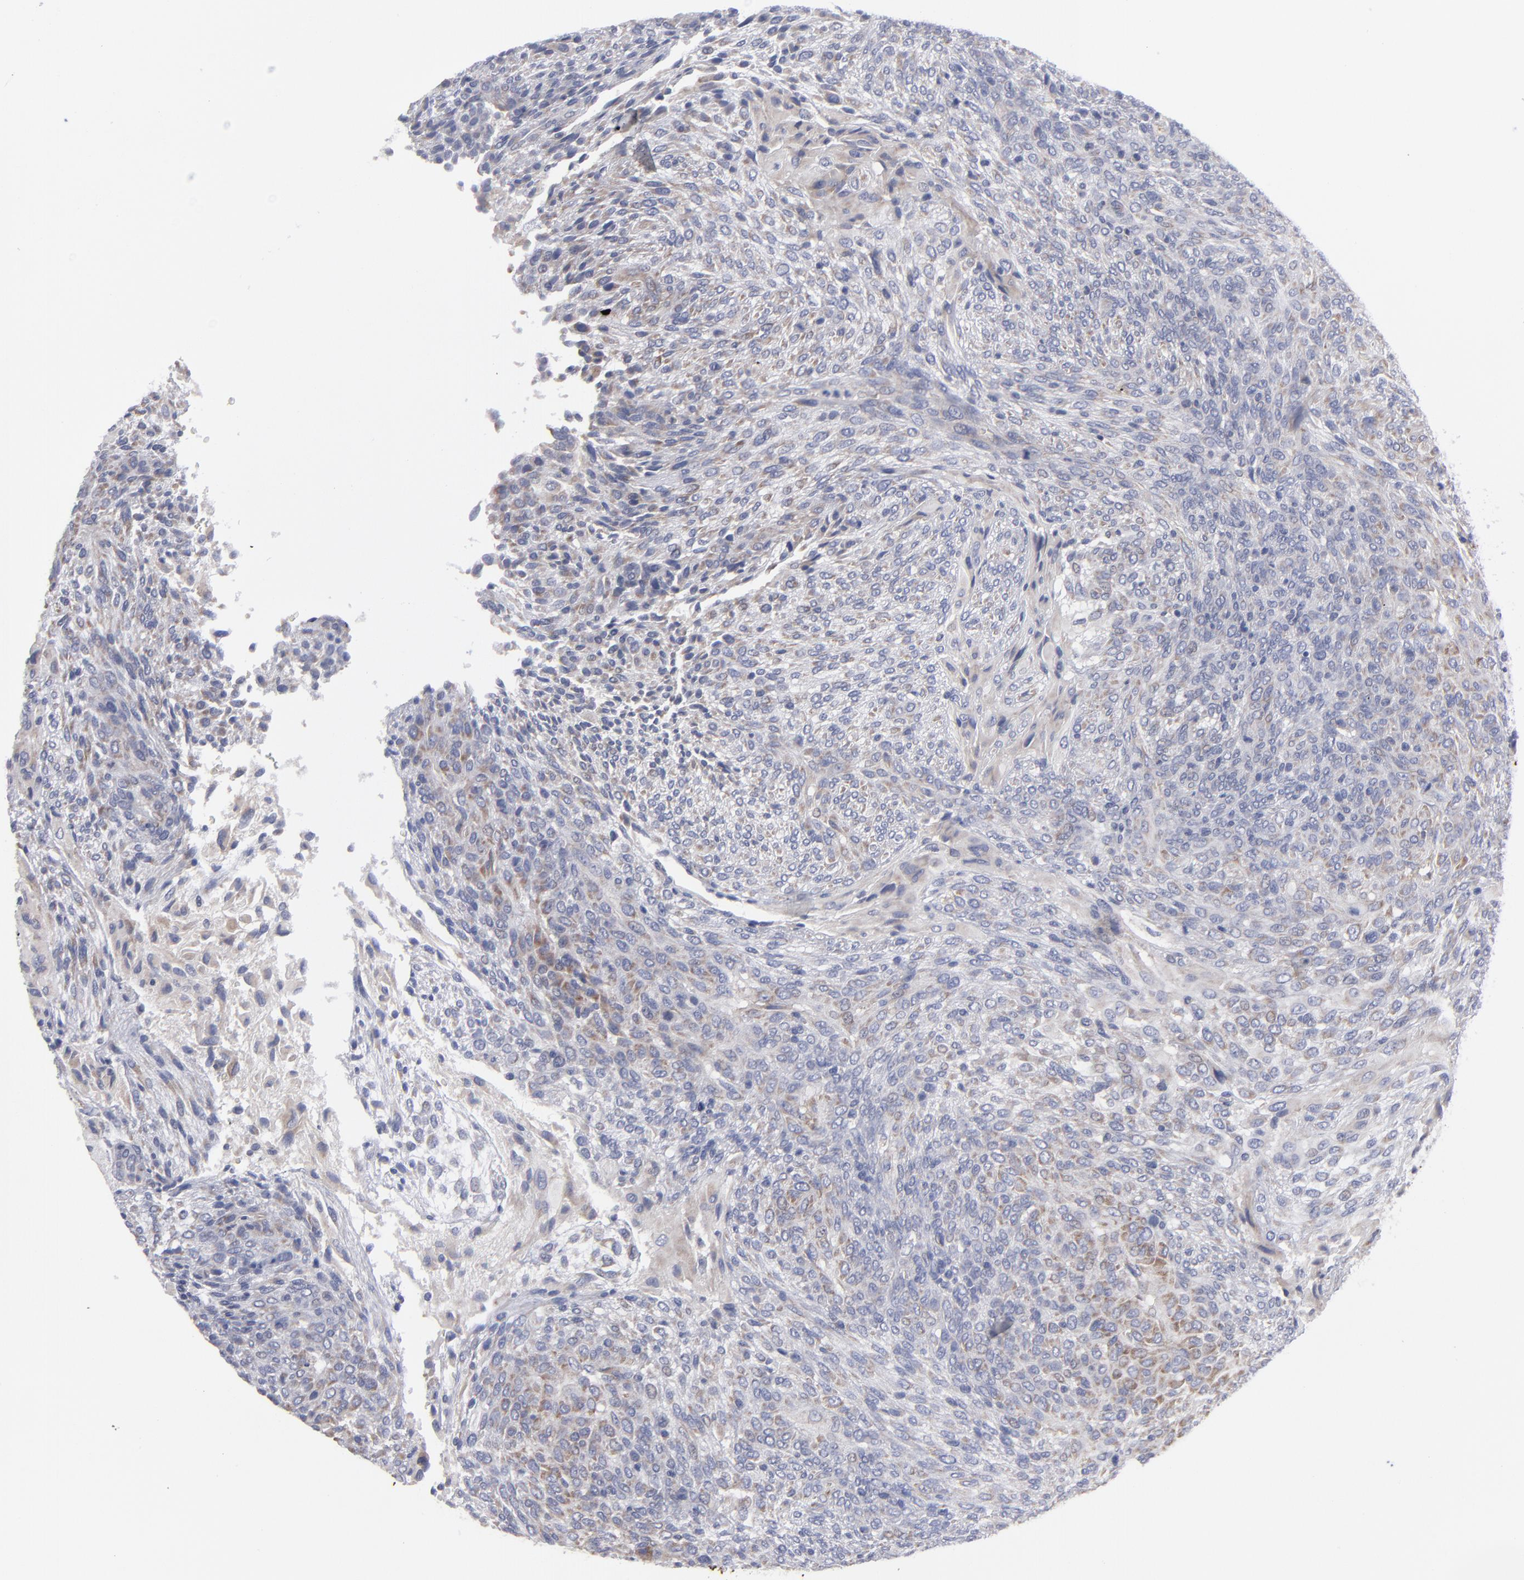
{"staining": {"intensity": "weak", "quantity": ">75%", "location": "cytoplasmic/membranous"}, "tissue": "glioma", "cell_type": "Tumor cells", "image_type": "cancer", "snomed": [{"axis": "morphology", "description": "Glioma, malignant, High grade"}, {"axis": "topography", "description": "Cerebral cortex"}], "caption": "About >75% of tumor cells in malignant glioma (high-grade) reveal weak cytoplasmic/membranous protein staining as visualized by brown immunohistochemical staining.", "gene": "CCDC80", "patient": {"sex": "female", "age": 55}}